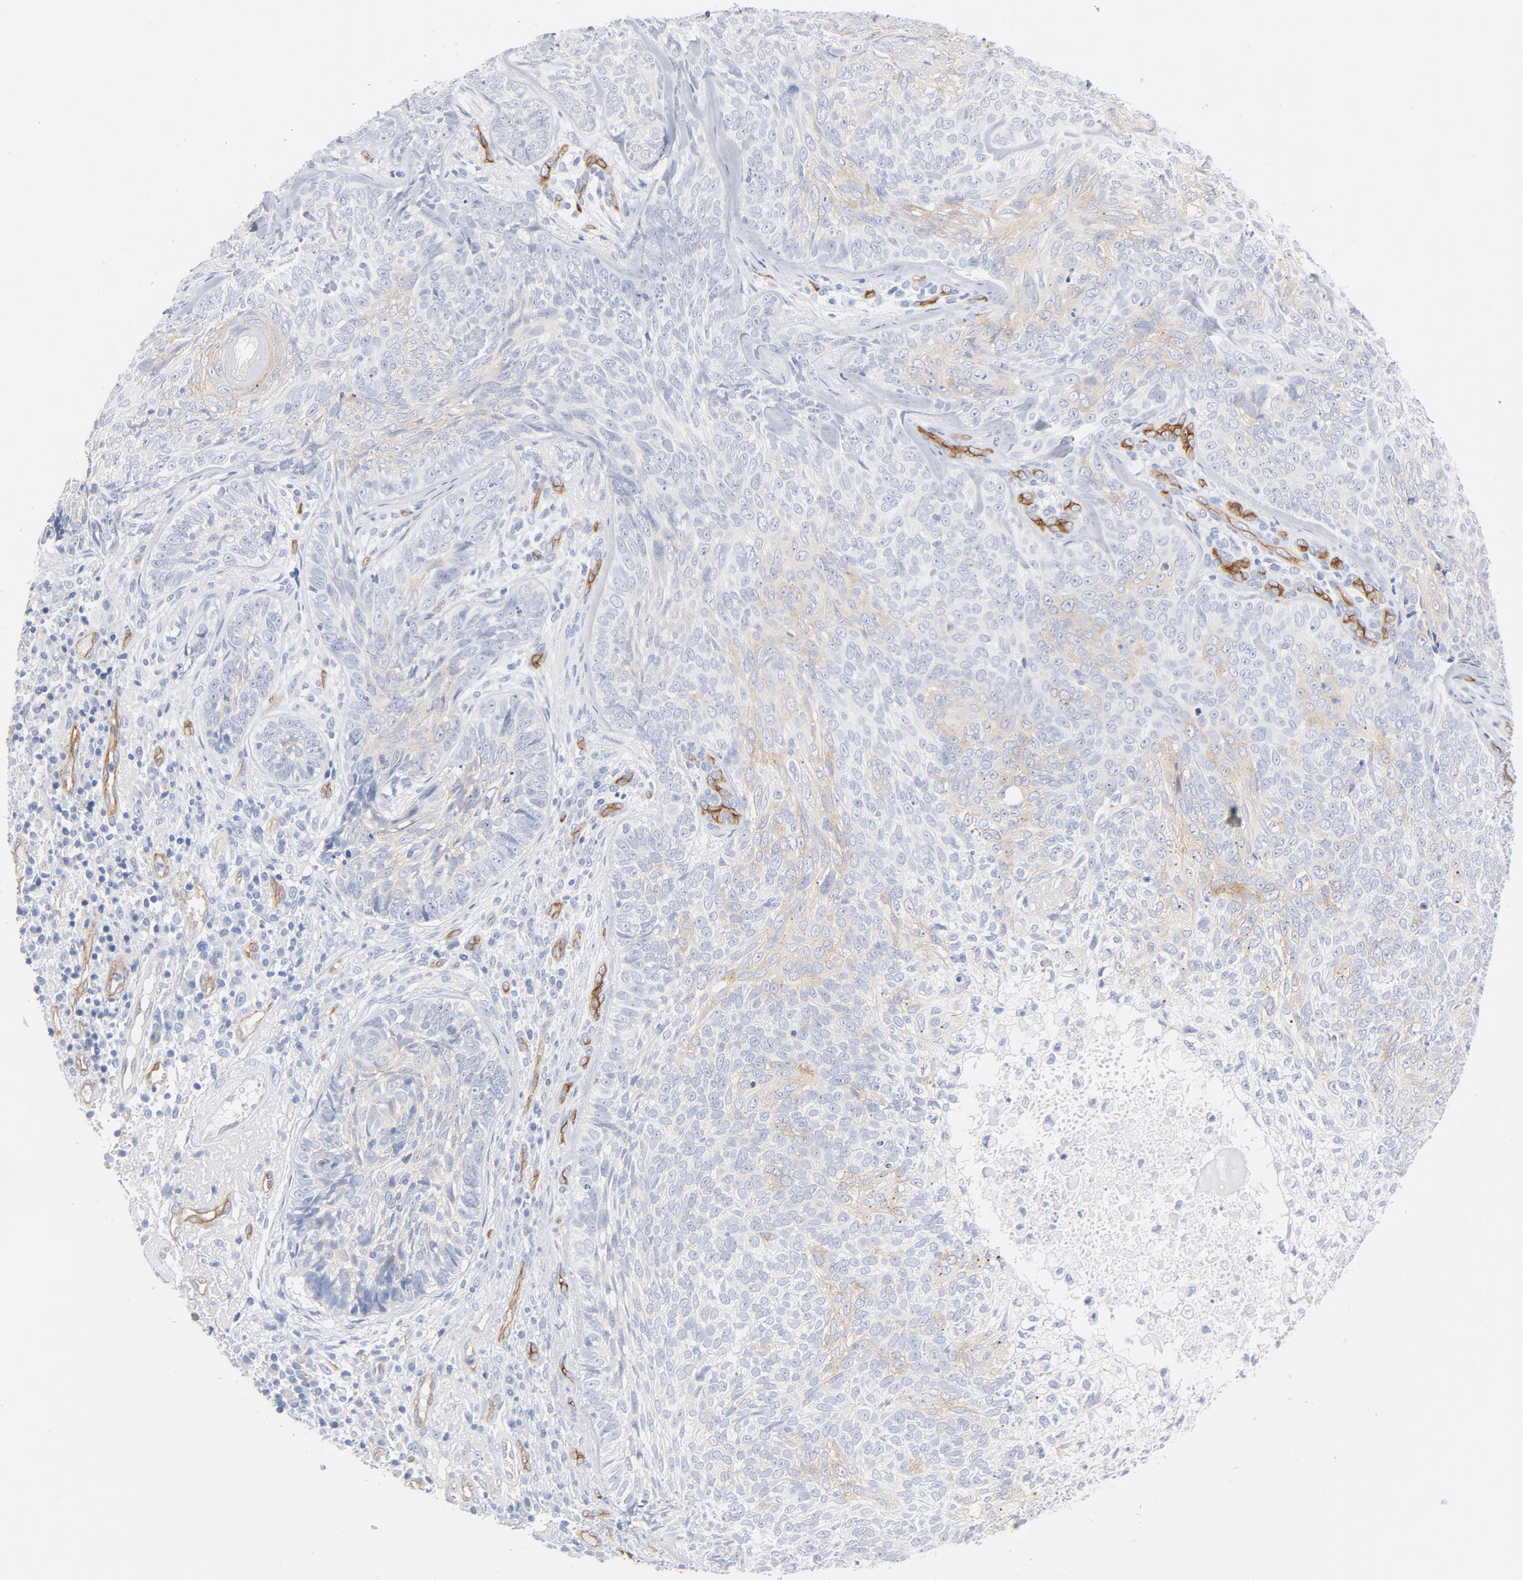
{"staining": {"intensity": "moderate", "quantity": "25%-75%", "location": "cytoplasmic/membranous"}, "tissue": "skin cancer", "cell_type": "Tumor cells", "image_type": "cancer", "snomed": [{"axis": "morphology", "description": "Basal cell carcinoma"}, {"axis": "topography", "description": "Skin"}], "caption": "IHC image of skin cancer stained for a protein (brown), which reveals medium levels of moderate cytoplasmic/membranous positivity in approximately 25%-75% of tumor cells.", "gene": "SHANK3", "patient": {"sex": "male", "age": 72}}